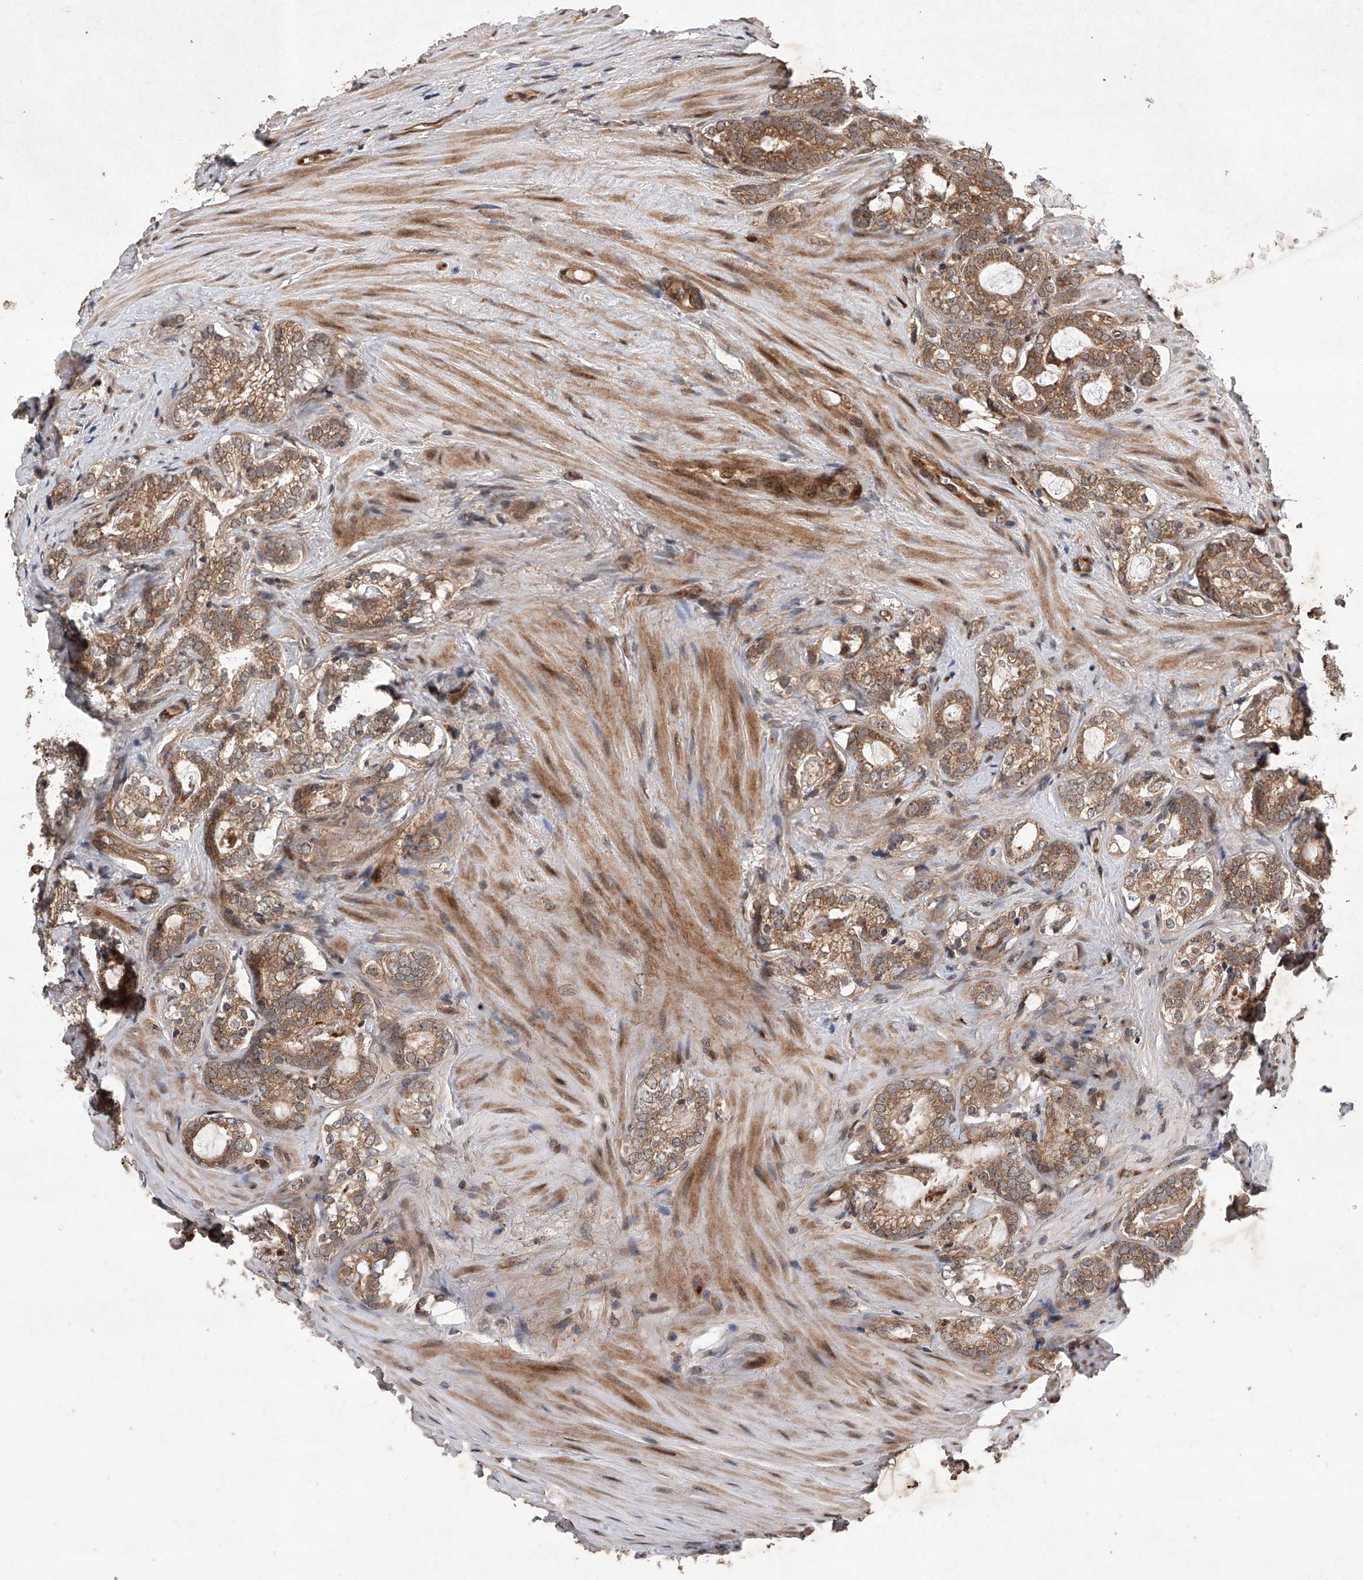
{"staining": {"intensity": "moderate", "quantity": ">75%", "location": "cytoplasmic/membranous"}, "tissue": "prostate cancer", "cell_type": "Tumor cells", "image_type": "cancer", "snomed": [{"axis": "morphology", "description": "Adenocarcinoma, High grade"}, {"axis": "topography", "description": "Prostate"}], "caption": "High-power microscopy captured an IHC micrograph of prostate high-grade adenocarcinoma, revealing moderate cytoplasmic/membranous staining in about >75% of tumor cells.", "gene": "MAP3K11", "patient": {"sex": "male", "age": 63}}